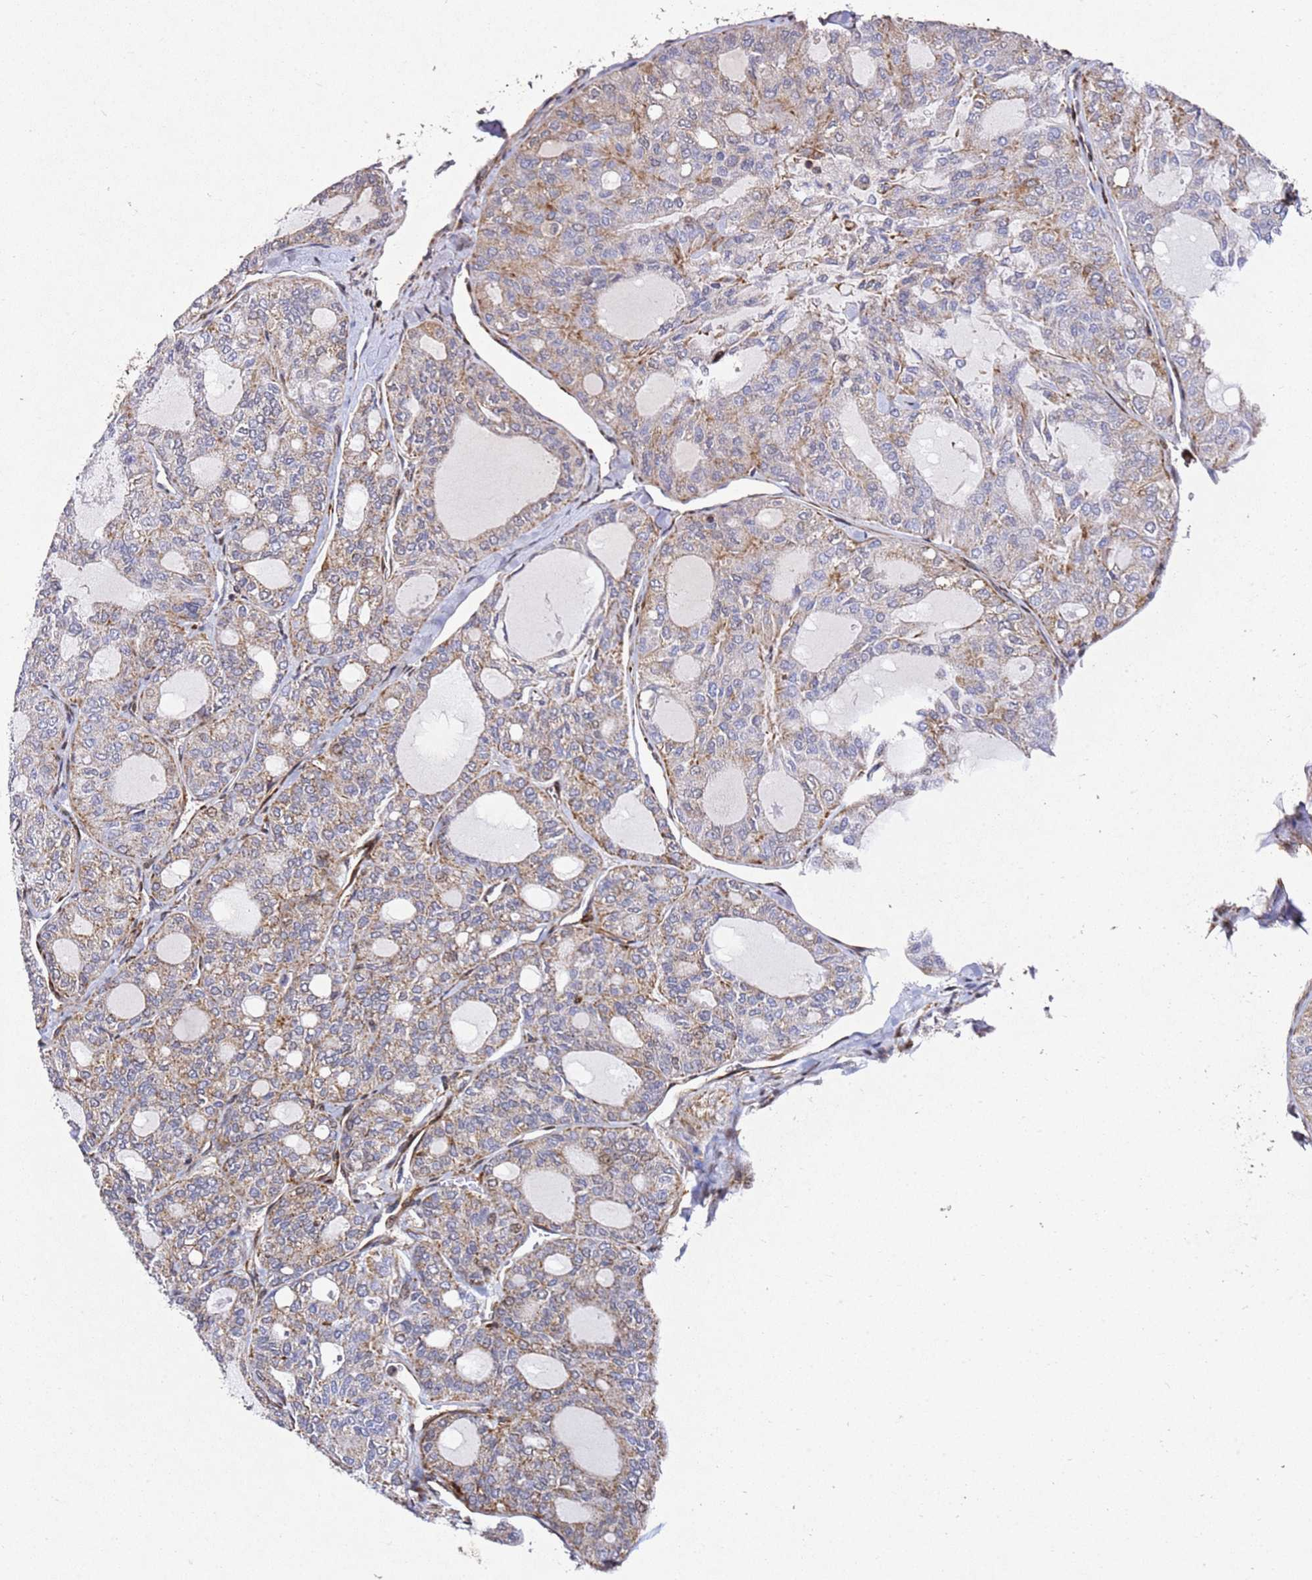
{"staining": {"intensity": "weak", "quantity": "25%-75%", "location": "cytoplasmic/membranous"}, "tissue": "thyroid cancer", "cell_type": "Tumor cells", "image_type": "cancer", "snomed": [{"axis": "morphology", "description": "Follicular adenoma carcinoma, NOS"}, {"axis": "topography", "description": "Thyroid gland"}], "caption": "Tumor cells show low levels of weak cytoplasmic/membranous positivity in about 25%-75% of cells in follicular adenoma carcinoma (thyroid).", "gene": "ZNF296", "patient": {"sex": "male", "age": 75}}